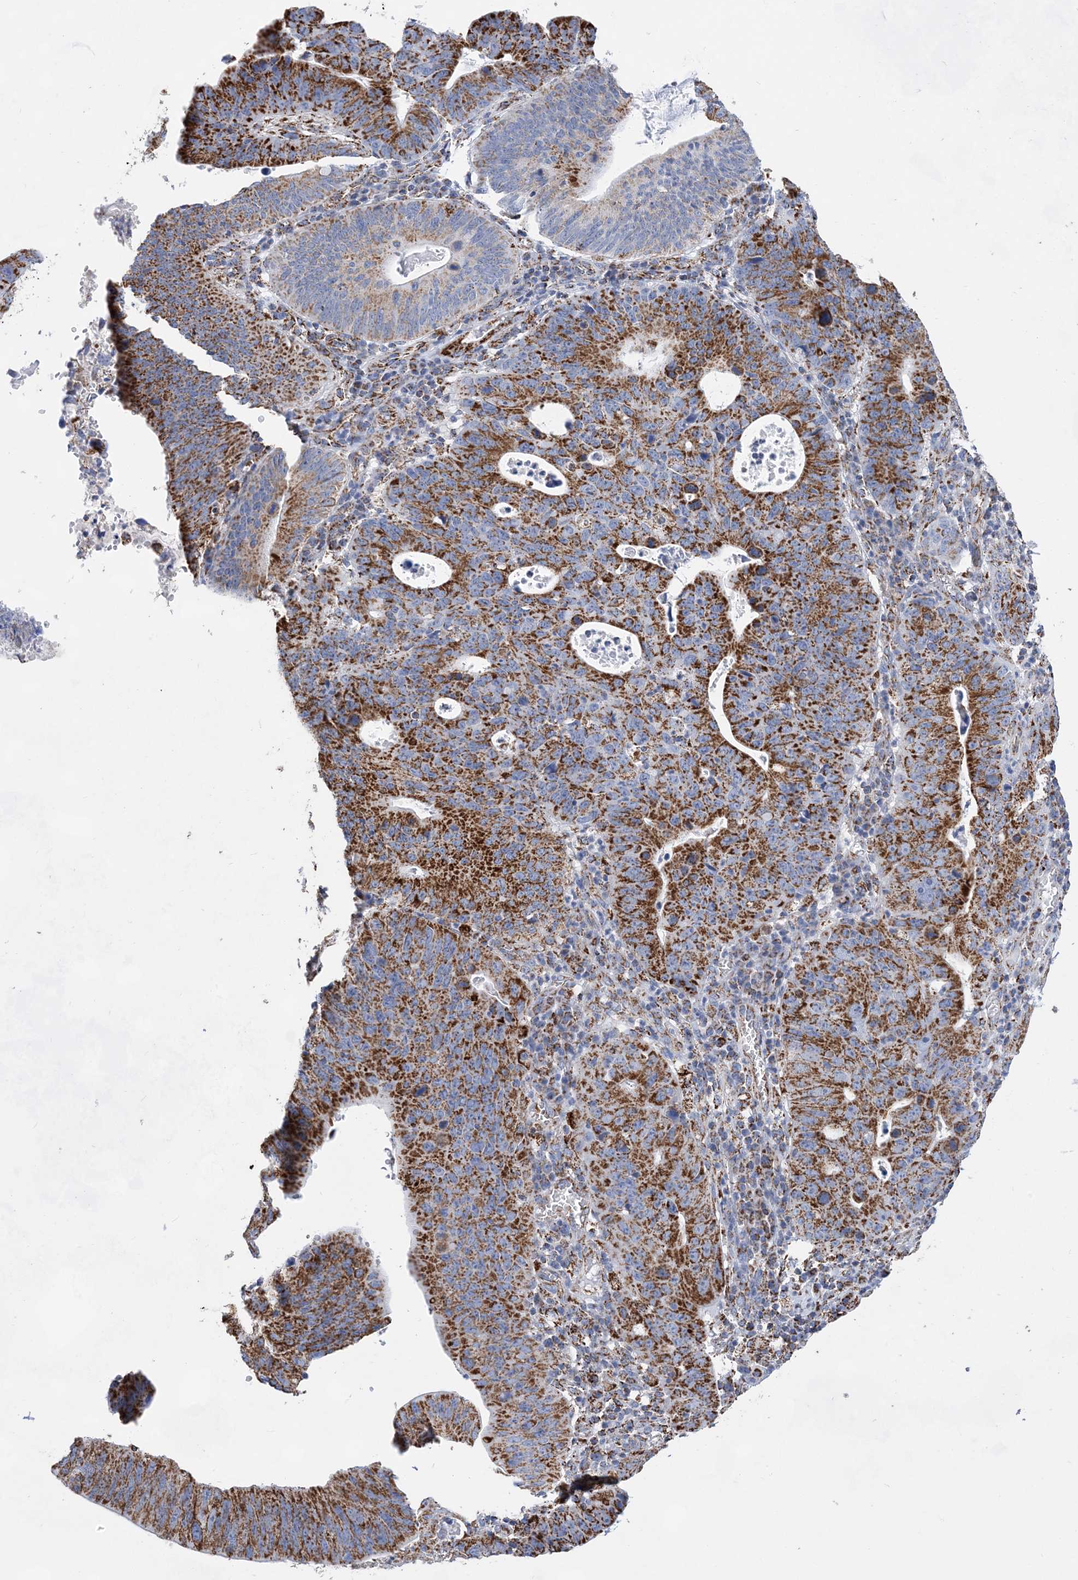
{"staining": {"intensity": "strong", "quantity": ">75%", "location": "cytoplasmic/membranous"}, "tissue": "stomach cancer", "cell_type": "Tumor cells", "image_type": "cancer", "snomed": [{"axis": "morphology", "description": "Adenocarcinoma, NOS"}, {"axis": "topography", "description": "Stomach"}], "caption": "Stomach cancer (adenocarcinoma) was stained to show a protein in brown. There is high levels of strong cytoplasmic/membranous staining in approximately >75% of tumor cells. (Brightfield microscopy of DAB IHC at high magnification).", "gene": "ACOT9", "patient": {"sex": "male", "age": 59}}